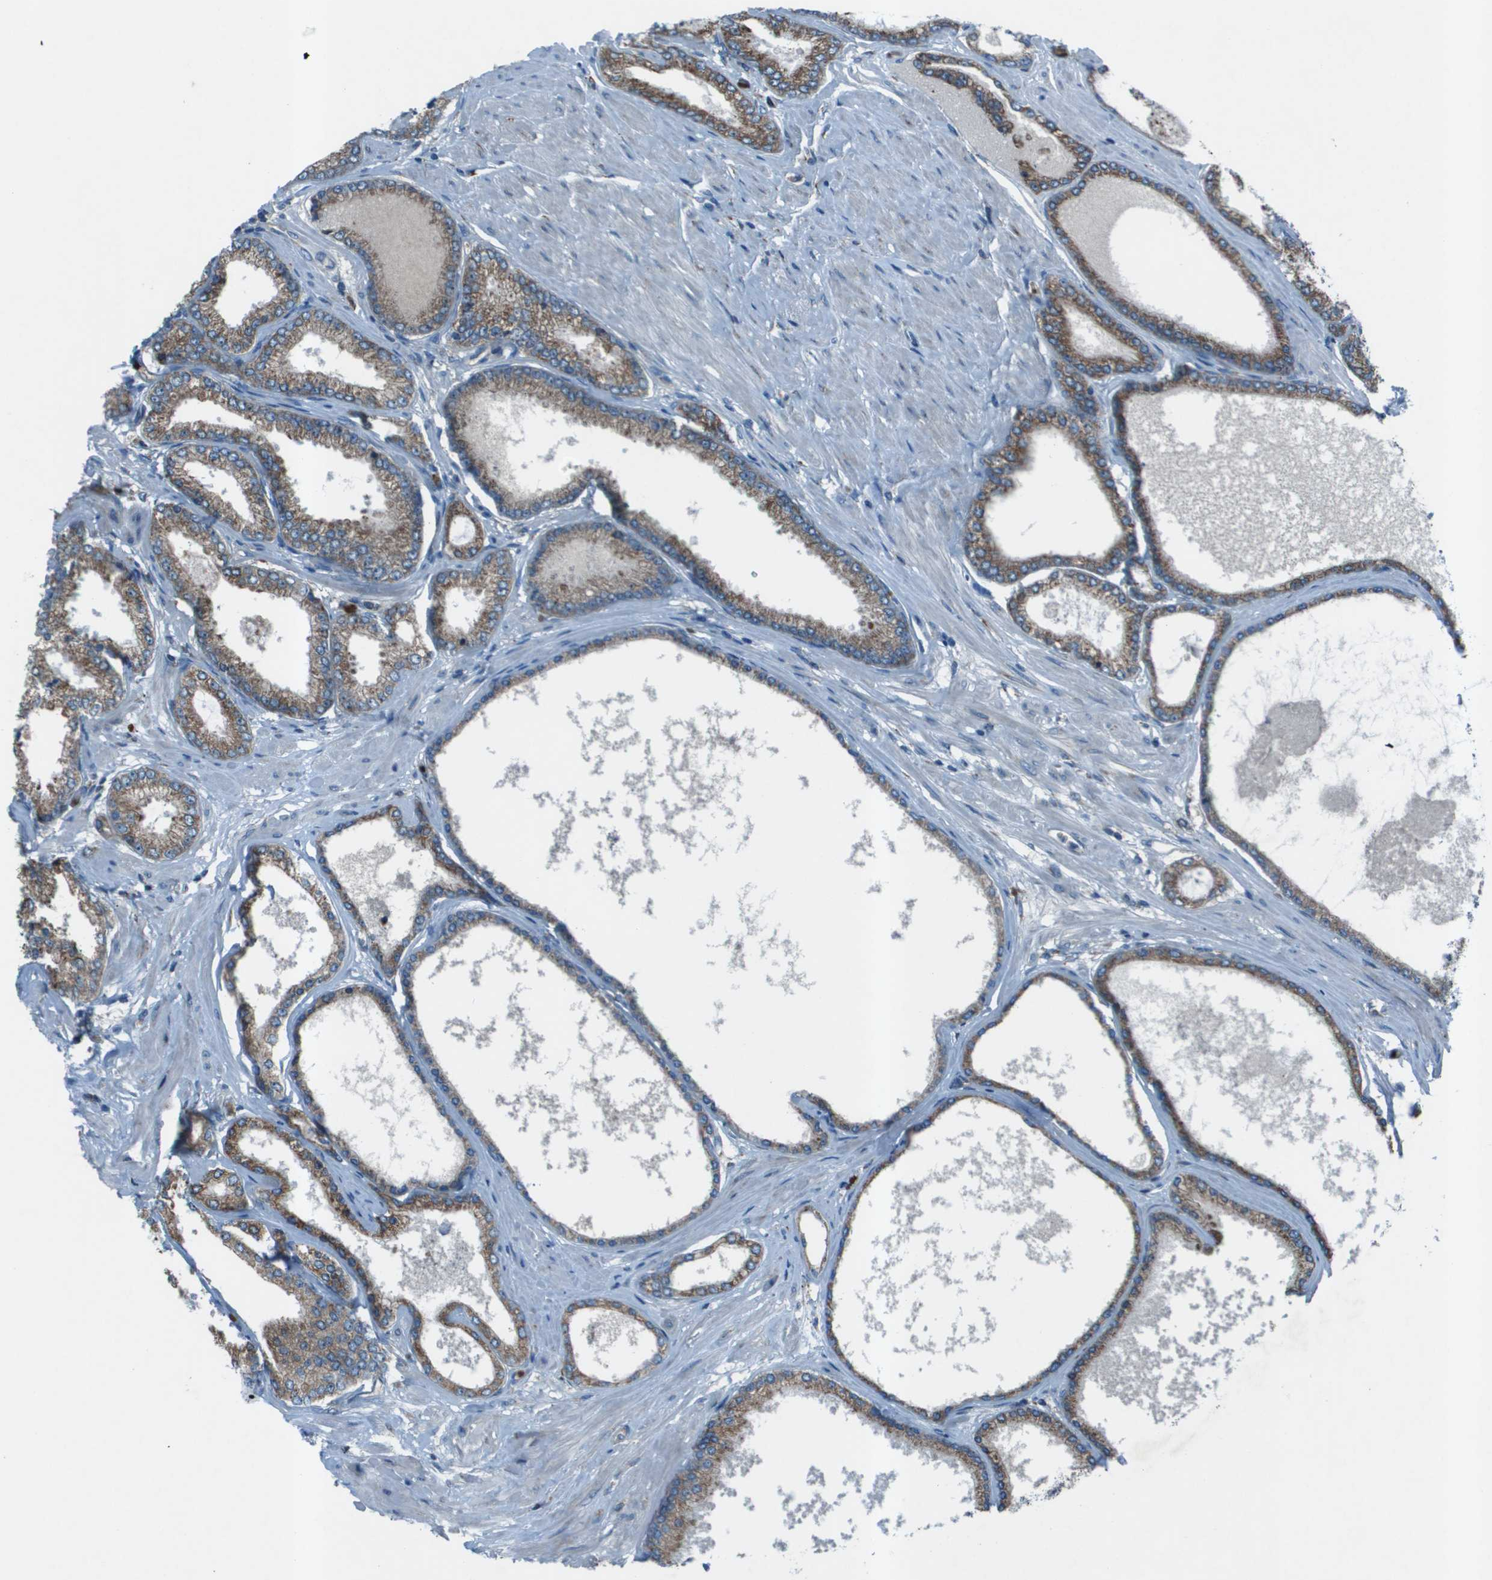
{"staining": {"intensity": "moderate", "quantity": ">75%", "location": "cytoplasmic/membranous"}, "tissue": "prostate cancer", "cell_type": "Tumor cells", "image_type": "cancer", "snomed": [{"axis": "morphology", "description": "Adenocarcinoma, High grade"}, {"axis": "topography", "description": "Prostate"}], "caption": "High-magnification brightfield microscopy of prostate cancer (adenocarcinoma (high-grade)) stained with DAB (3,3'-diaminobenzidine) (brown) and counterstained with hematoxylin (blue). tumor cells exhibit moderate cytoplasmic/membranous expression is present in about>75% of cells.", "gene": "UTS2", "patient": {"sex": "male", "age": 61}}